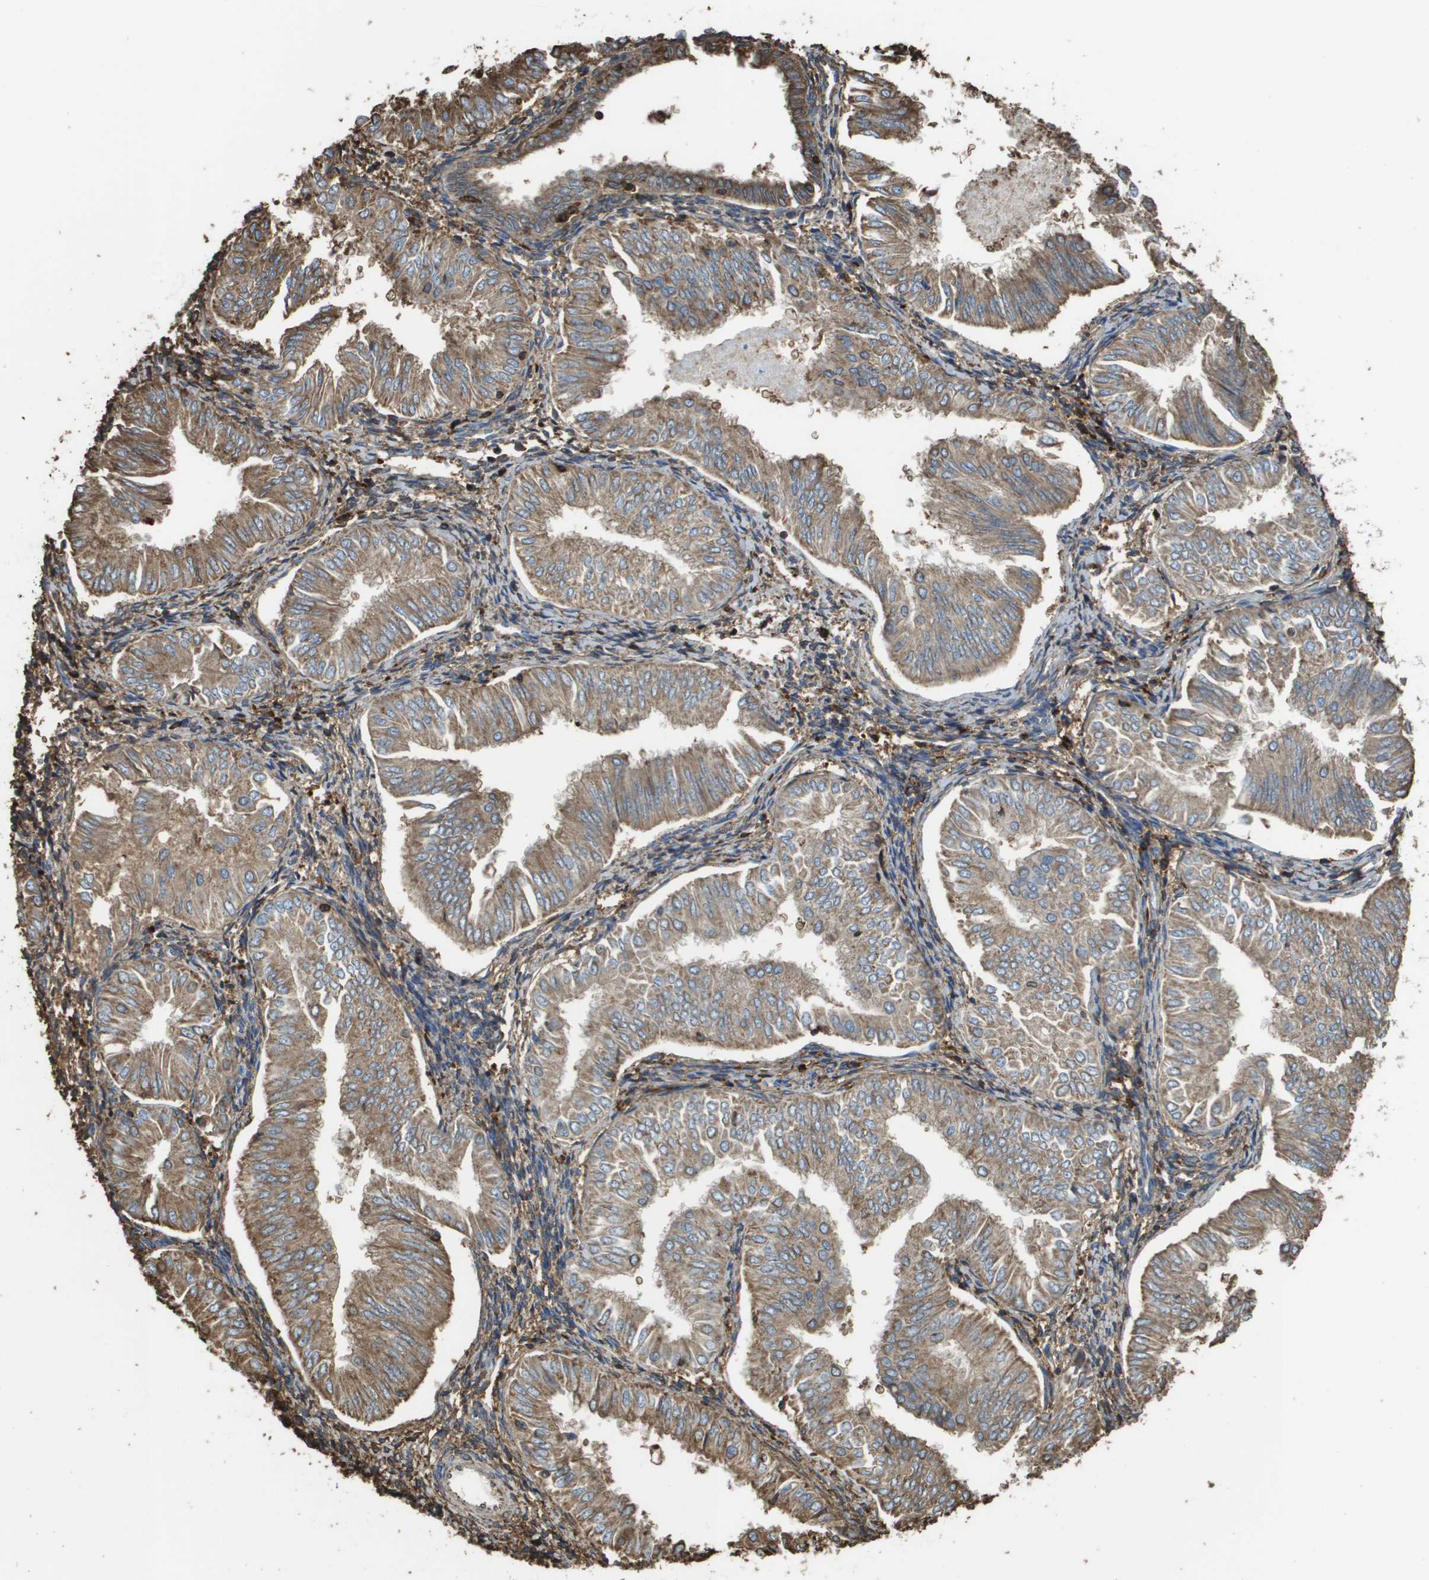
{"staining": {"intensity": "moderate", "quantity": ">75%", "location": "cytoplasmic/membranous"}, "tissue": "endometrial cancer", "cell_type": "Tumor cells", "image_type": "cancer", "snomed": [{"axis": "morphology", "description": "Adenocarcinoma, NOS"}, {"axis": "topography", "description": "Endometrium"}], "caption": "IHC of endometrial adenocarcinoma displays medium levels of moderate cytoplasmic/membranous positivity in about >75% of tumor cells. The staining is performed using DAB brown chromogen to label protein expression. The nuclei are counter-stained blue using hematoxylin.", "gene": "PASK", "patient": {"sex": "female", "age": 53}}